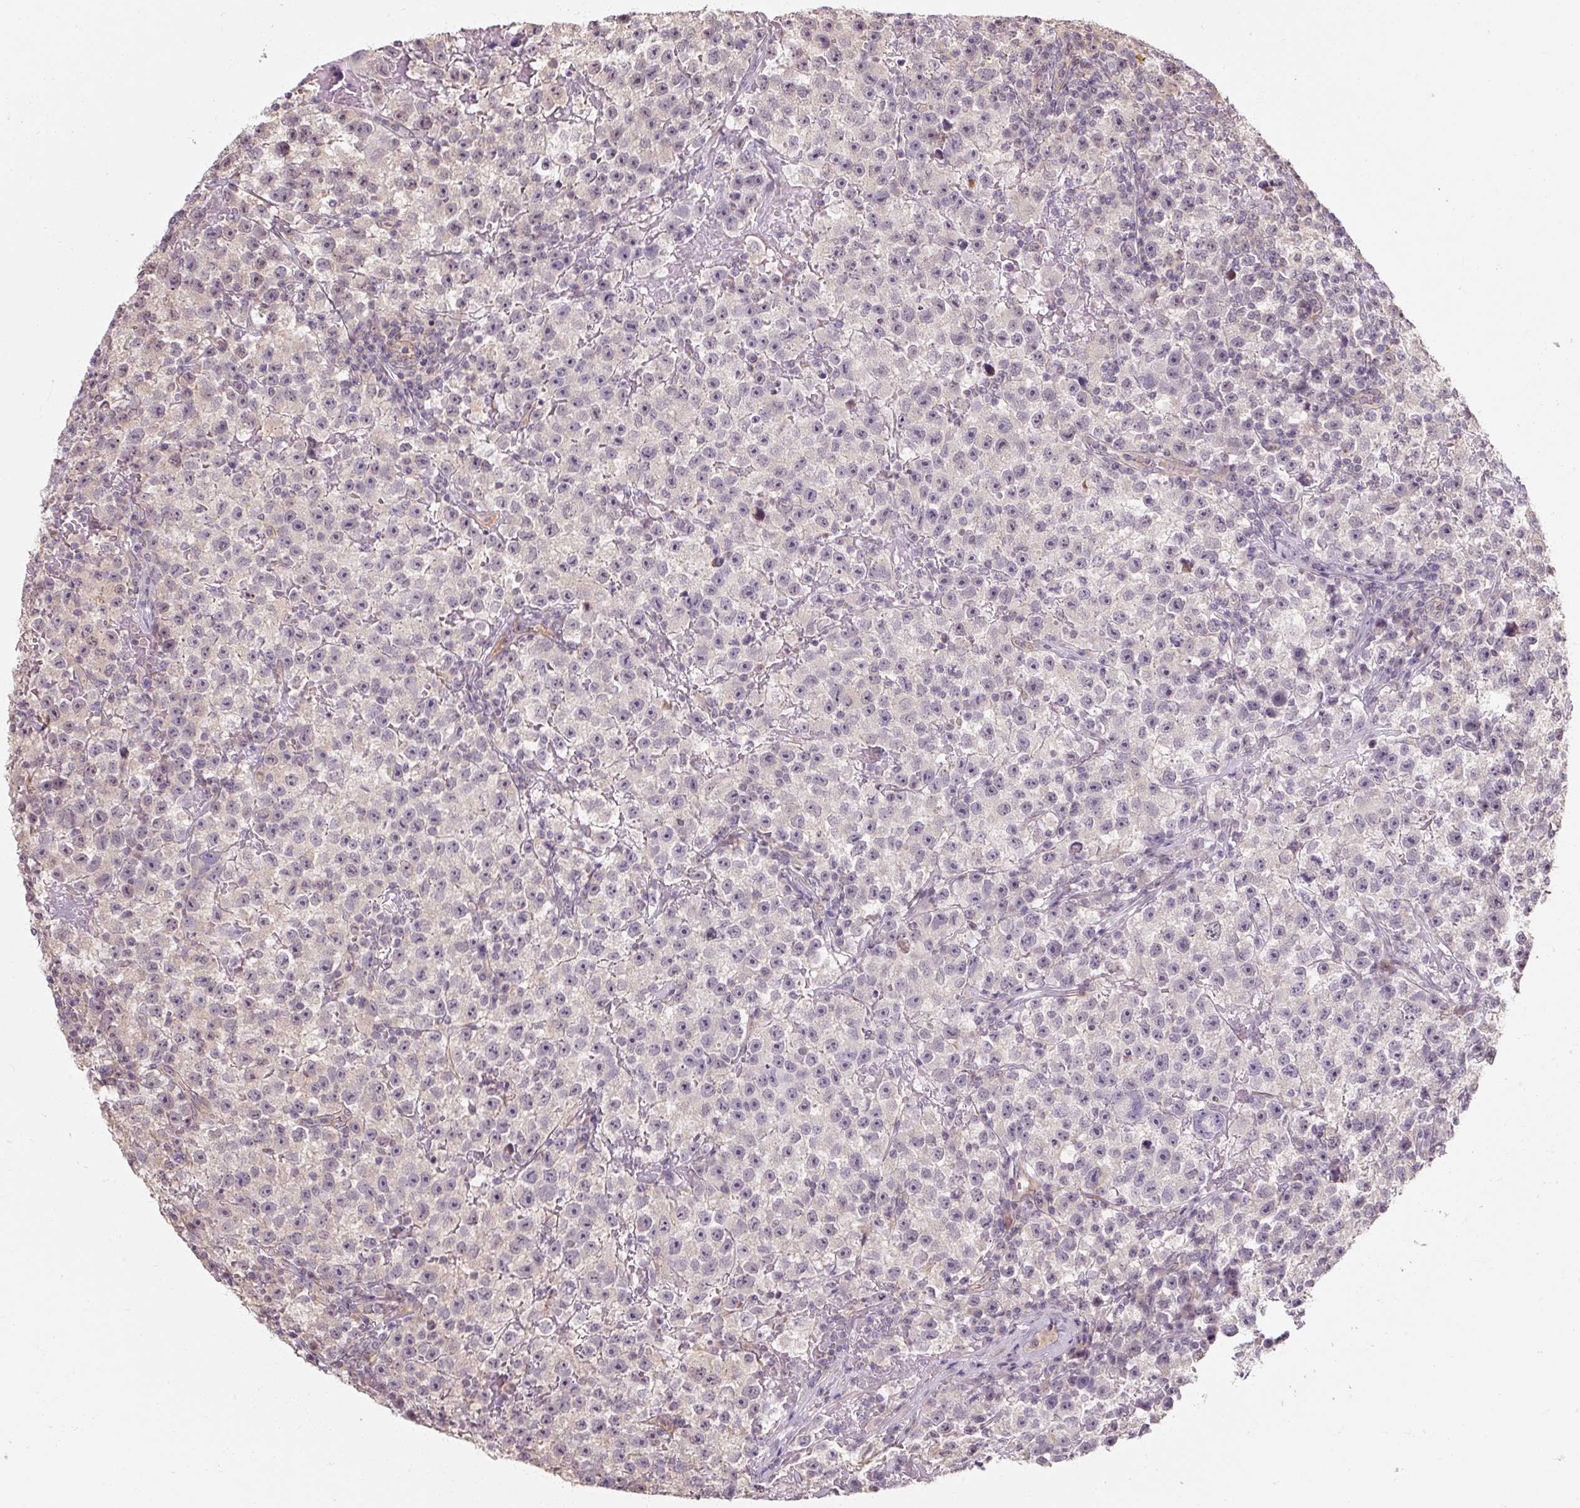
{"staining": {"intensity": "negative", "quantity": "none", "location": "none"}, "tissue": "testis cancer", "cell_type": "Tumor cells", "image_type": "cancer", "snomed": [{"axis": "morphology", "description": "Seminoma, NOS"}, {"axis": "topography", "description": "Testis"}], "caption": "This is an immunohistochemistry (IHC) image of human seminoma (testis). There is no staining in tumor cells.", "gene": "RB1CC1", "patient": {"sex": "male", "age": 22}}